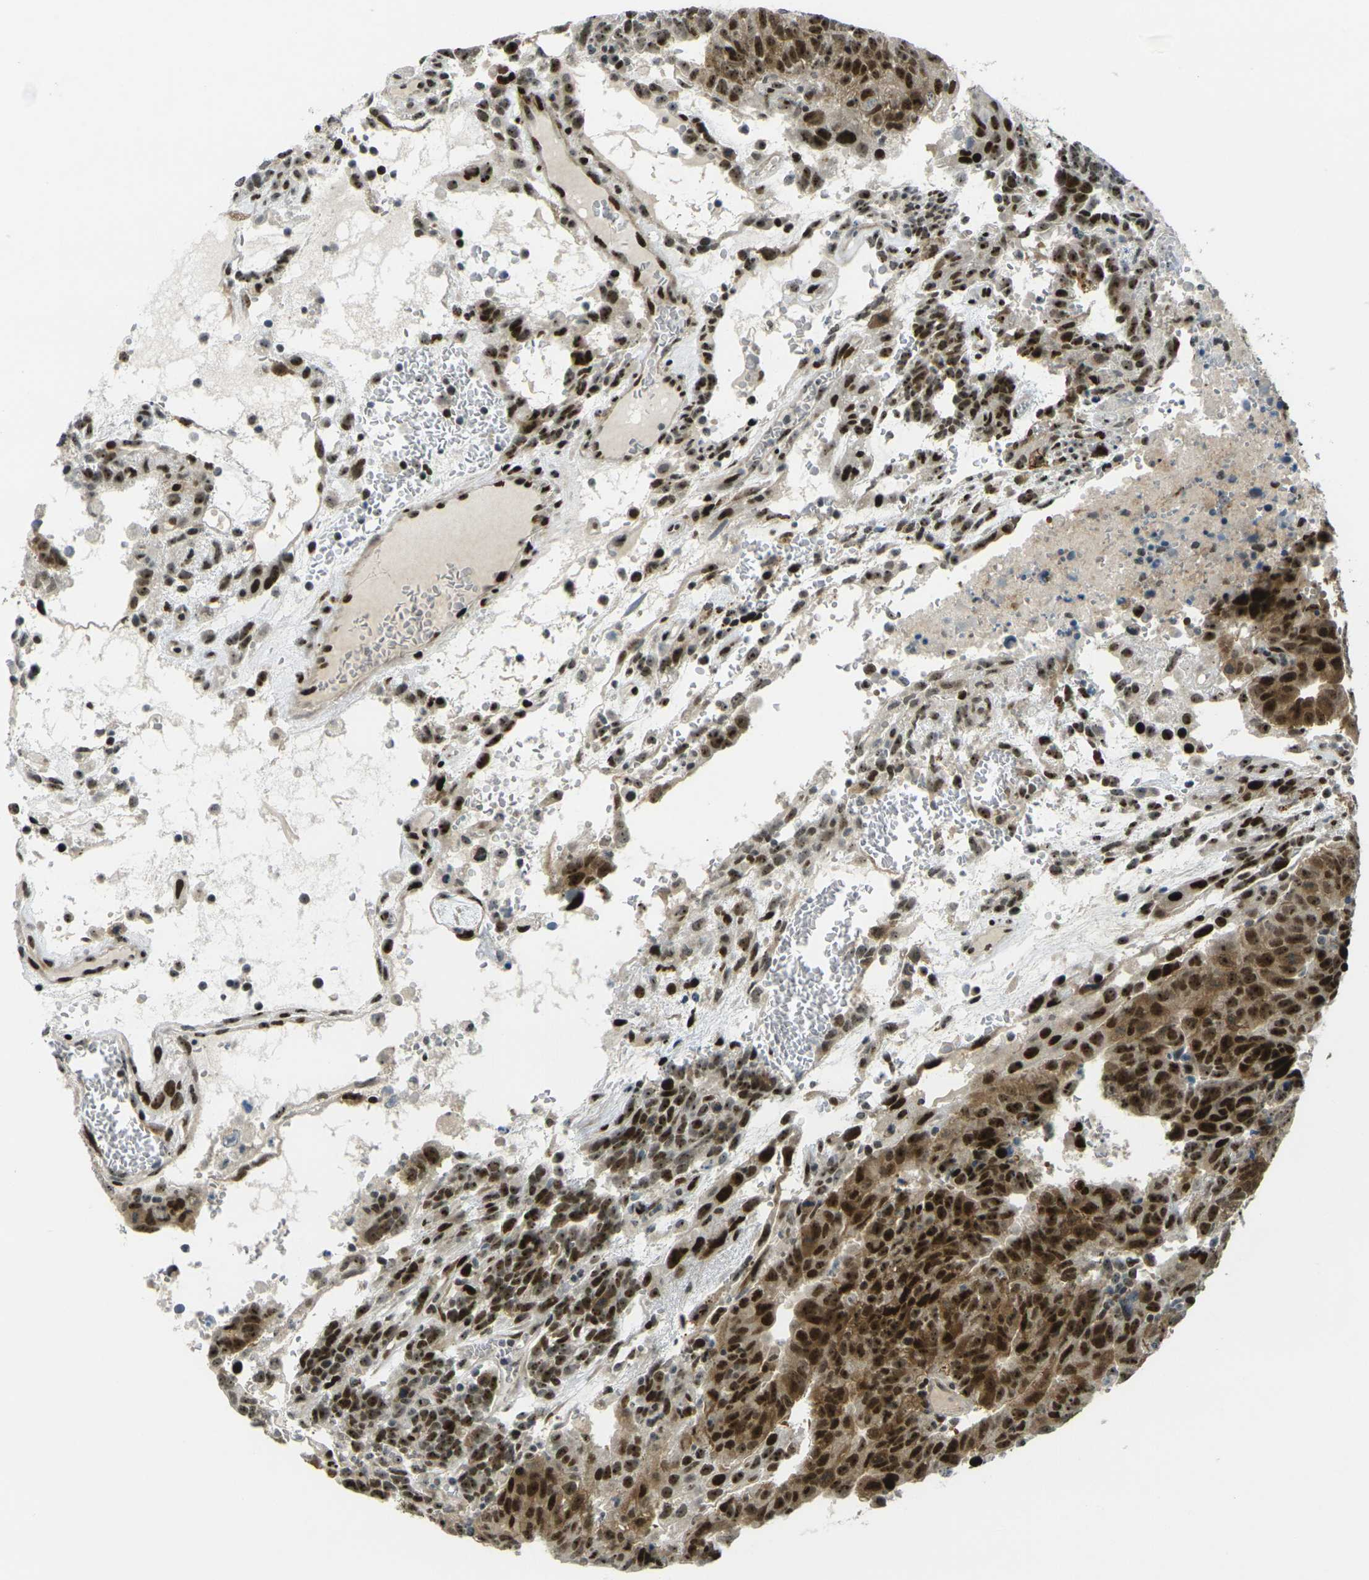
{"staining": {"intensity": "strong", "quantity": ">75%", "location": "cytoplasmic/membranous,nuclear"}, "tissue": "testis cancer", "cell_type": "Tumor cells", "image_type": "cancer", "snomed": [{"axis": "morphology", "description": "Seminoma, NOS"}, {"axis": "morphology", "description": "Carcinoma, Embryonal, NOS"}, {"axis": "topography", "description": "Testis"}], "caption": "Immunohistochemical staining of testis cancer (embryonal carcinoma) demonstrates strong cytoplasmic/membranous and nuclear protein expression in approximately >75% of tumor cells. (DAB IHC, brown staining for protein, blue staining for nuclei).", "gene": "UBE2C", "patient": {"sex": "male", "age": 52}}